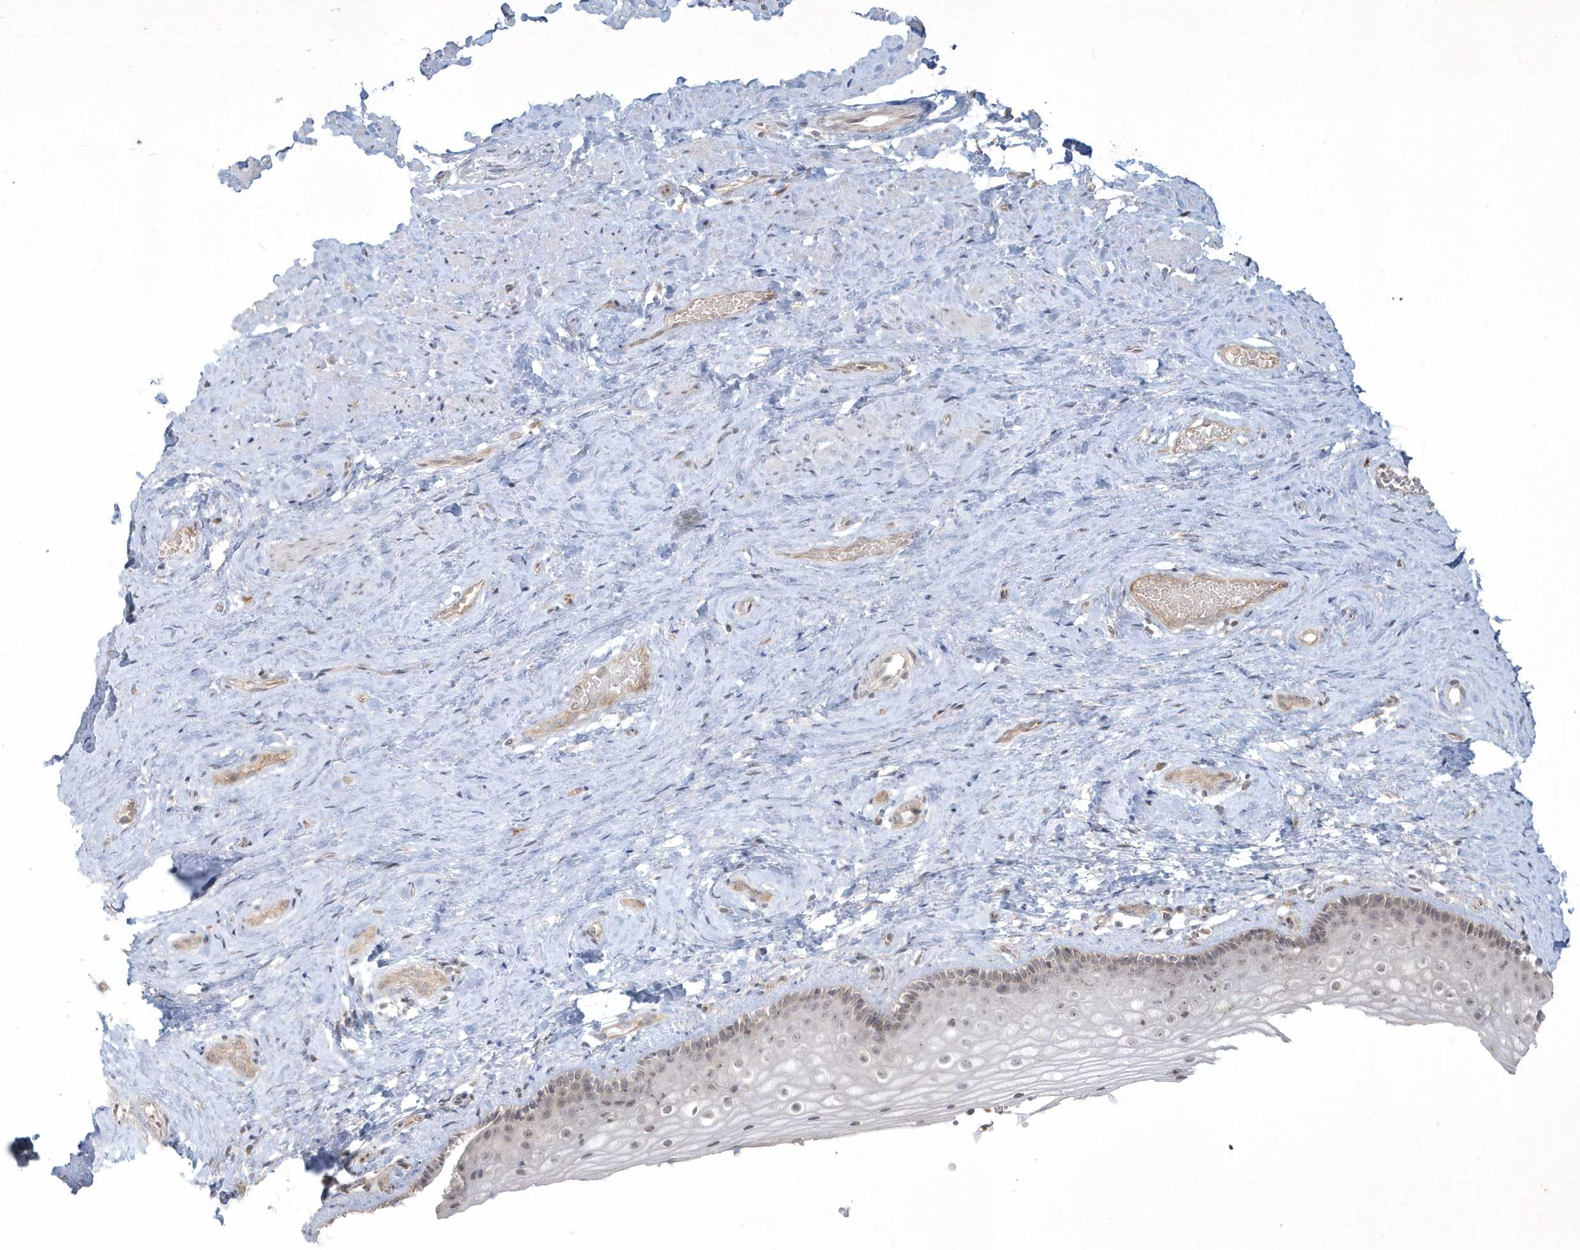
{"staining": {"intensity": "weak", "quantity": "<25%", "location": "cytoplasmic/membranous"}, "tissue": "vagina", "cell_type": "Squamous epithelial cells", "image_type": "normal", "snomed": [{"axis": "morphology", "description": "Normal tissue, NOS"}, {"axis": "topography", "description": "Vagina"}], "caption": "Immunohistochemistry (IHC) photomicrograph of benign vagina: human vagina stained with DAB displays no significant protein positivity in squamous epithelial cells.", "gene": "BOD1L2", "patient": {"sex": "female", "age": 46}}